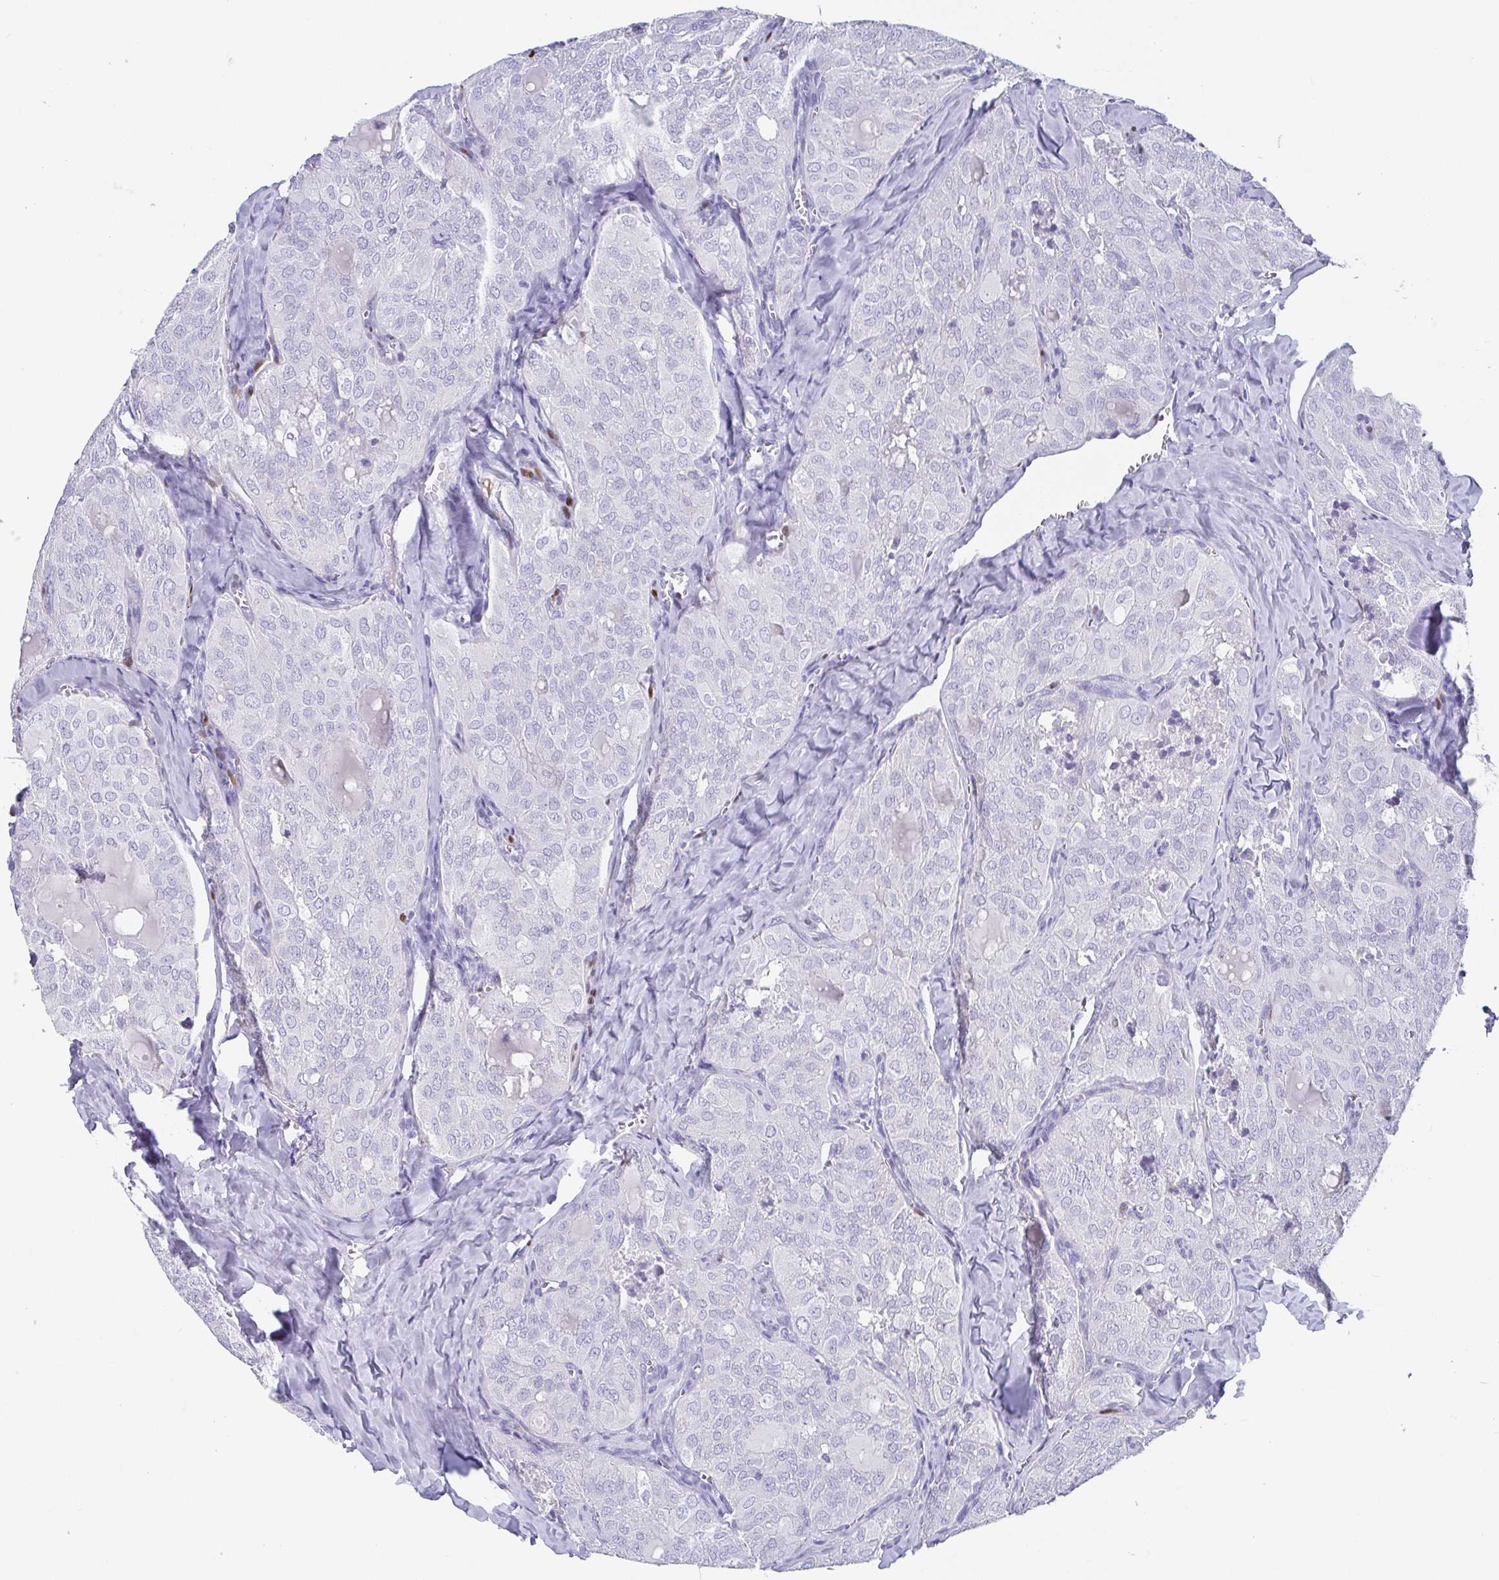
{"staining": {"intensity": "negative", "quantity": "none", "location": "none"}, "tissue": "thyroid cancer", "cell_type": "Tumor cells", "image_type": "cancer", "snomed": [{"axis": "morphology", "description": "Follicular adenoma carcinoma, NOS"}, {"axis": "topography", "description": "Thyroid gland"}], "caption": "Thyroid follicular adenoma carcinoma was stained to show a protein in brown. There is no significant staining in tumor cells.", "gene": "SCGN", "patient": {"sex": "male", "age": 75}}